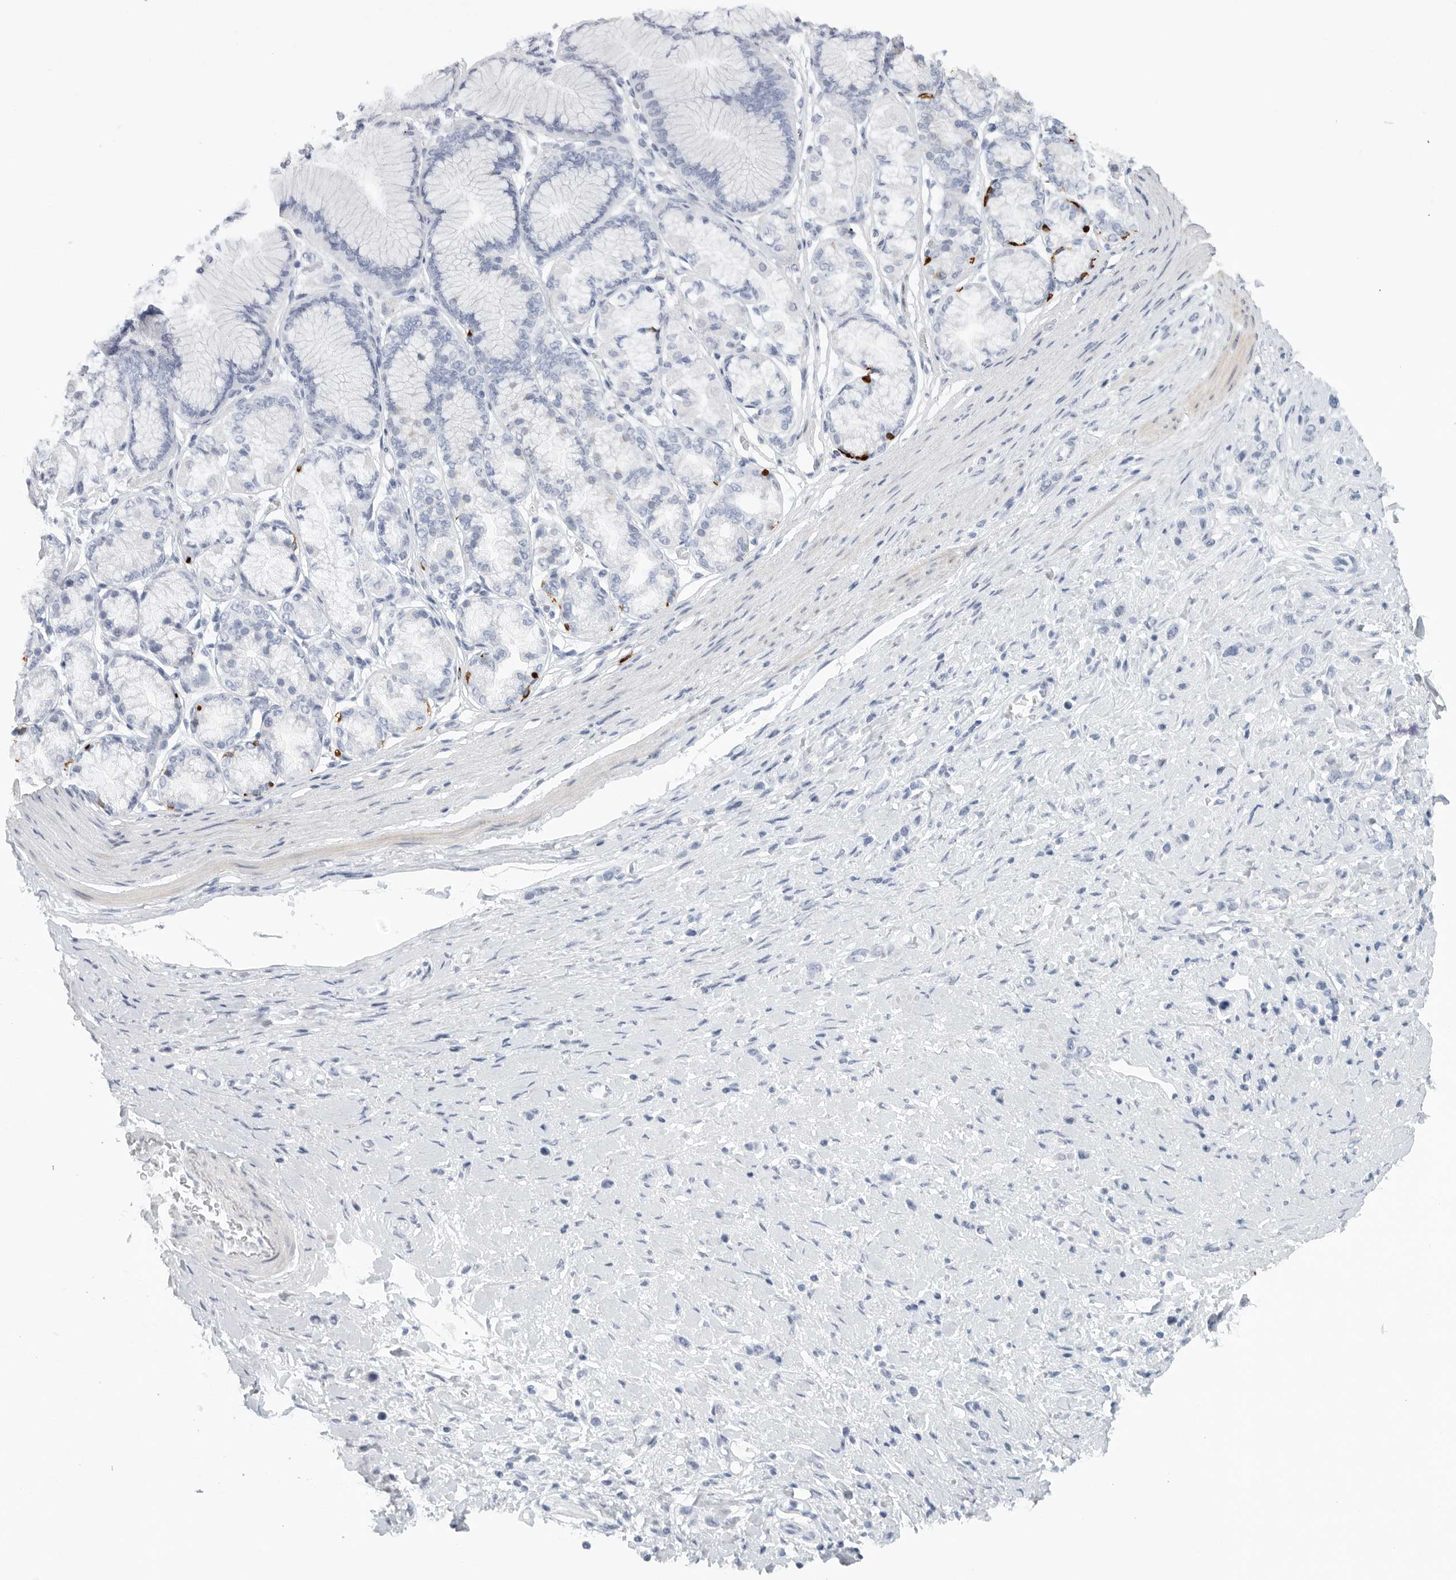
{"staining": {"intensity": "negative", "quantity": "none", "location": "none"}, "tissue": "stomach cancer", "cell_type": "Tumor cells", "image_type": "cancer", "snomed": [{"axis": "morphology", "description": "Adenocarcinoma, NOS"}, {"axis": "topography", "description": "Stomach"}], "caption": "High magnification brightfield microscopy of stomach adenocarcinoma stained with DAB (brown) and counterstained with hematoxylin (blue): tumor cells show no significant staining.", "gene": "TNR", "patient": {"sex": "female", "age": 65}}